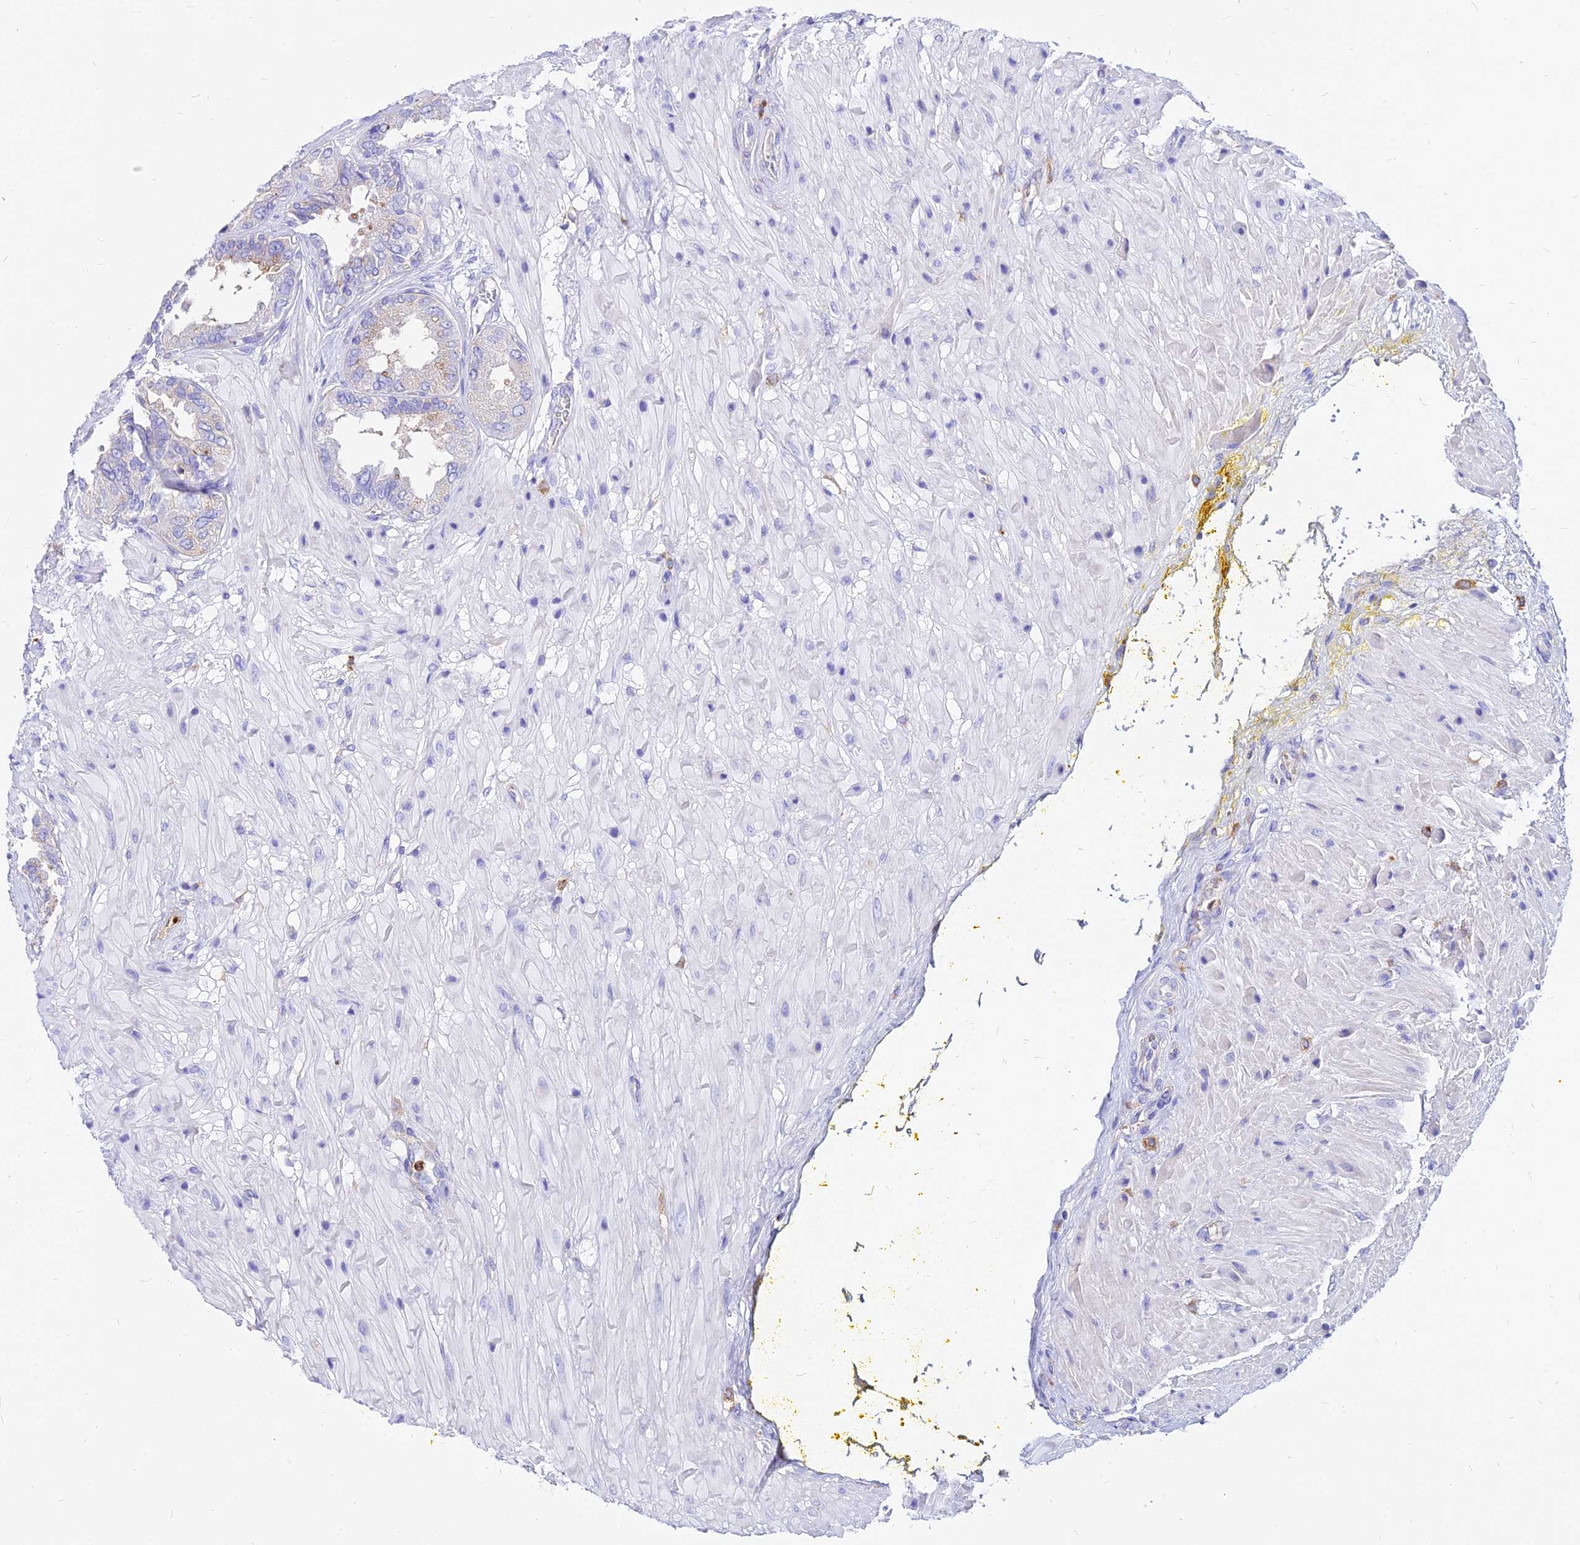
{"staining": {"intensity": "strong", "quantity": "25%-75%", "location": "cytoplasmic/membranous"}, "tissue": "seminal vesicle", "cell_type": "Glandular cells", "image_type": "normal", "snomed": [{"axis": "morphology", "description": "Normal tissue, NOS"}, {"axis": "topography", "description": "Seminal veicle"}], "caption": "A brown stain labels strong cytoplasmic/membranous staining of a protein in glandular cells of benign seminal vesicle.", "gene": "AGTRAP", "patient": {"sex": "male", "age": 63}}